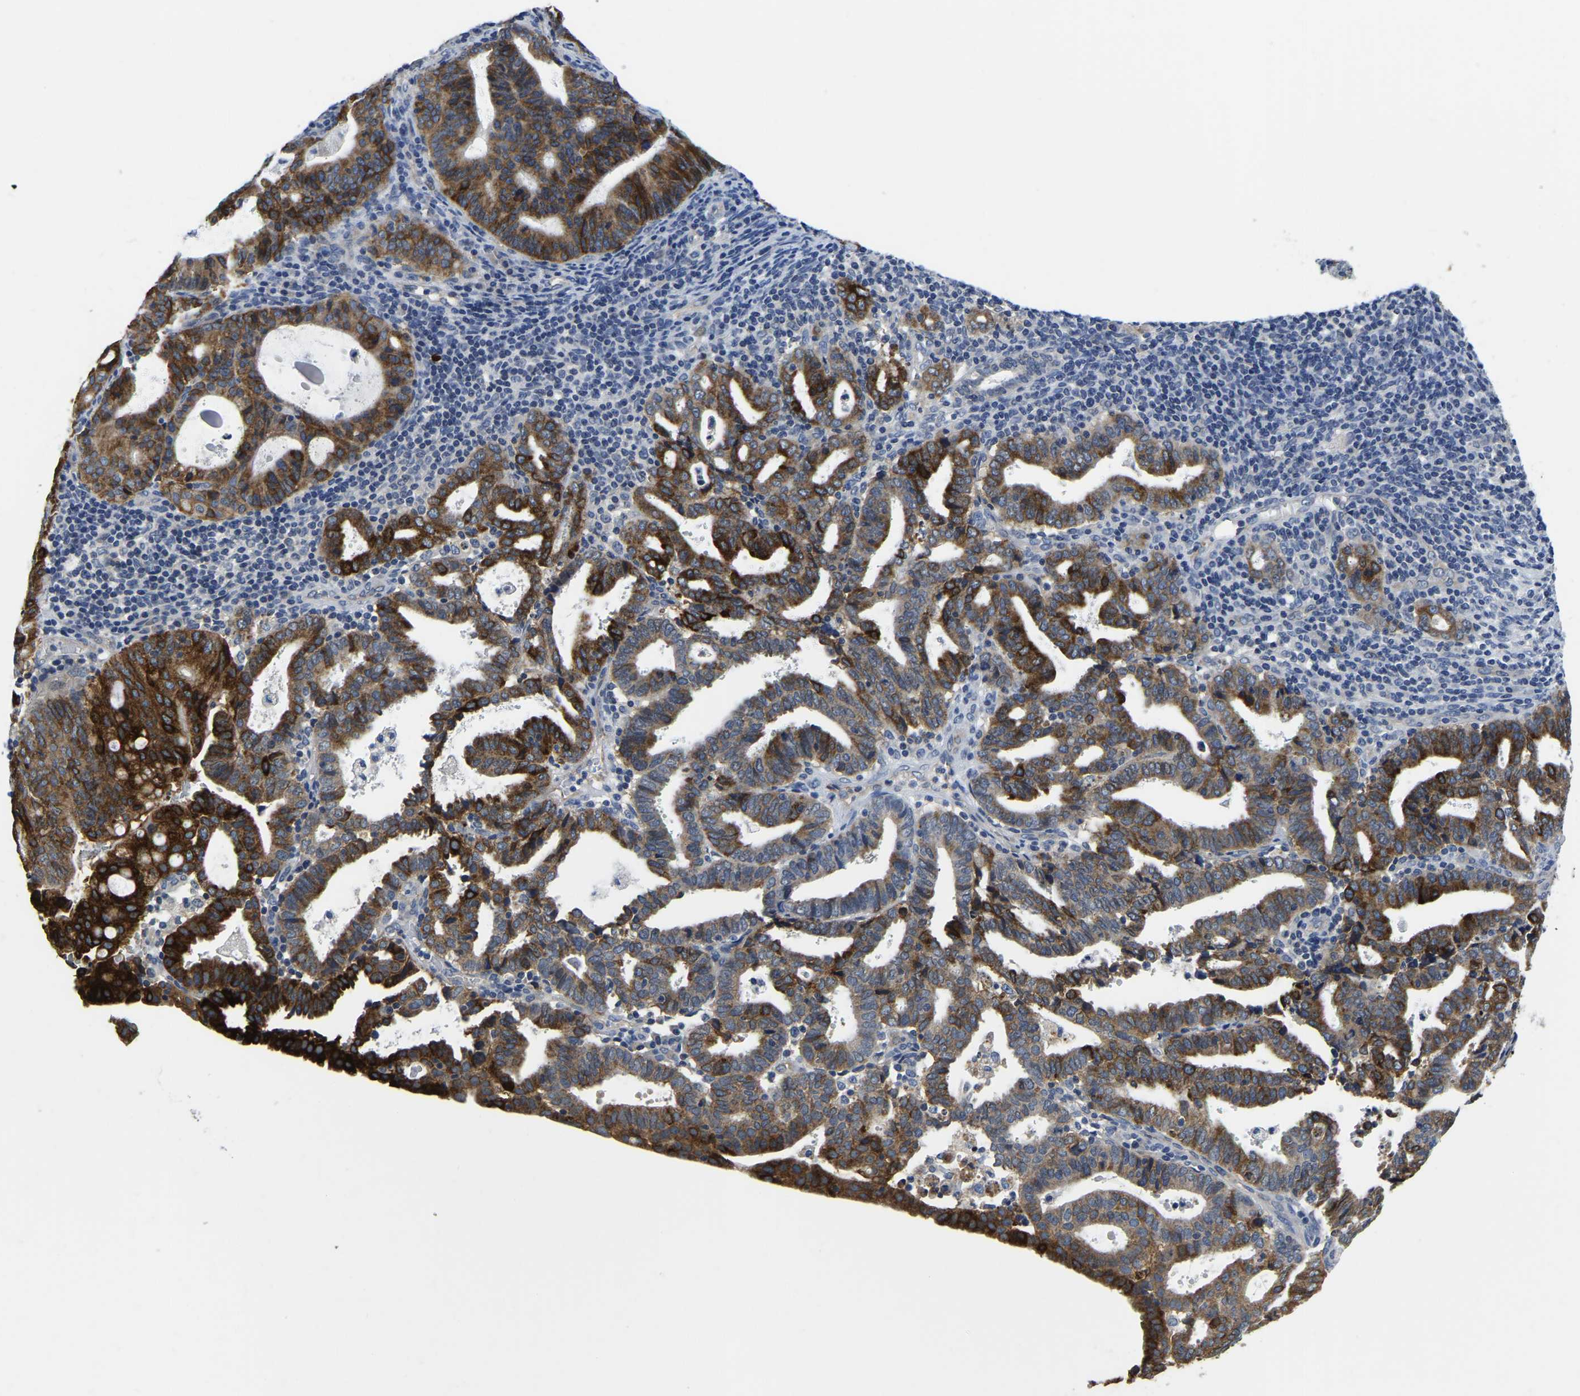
{"staining": {"intensity": "strong", "quantity": ">75%", "location": "cytoplasmic/membranous"}, "tissue": "endometrial cancer", "cell_type": "Tumor cells", "image_type": "cancer", "snomed": [{"axis": "morphology", "description": "Adenocarcinoma, NOS"}, {"axis": "topography", "description": "Uterus"}], "caption": "Adenocarcinoma (endometrial) stained with a brown dye reveals strong cytoplasmic/membranous positive expression in approximately >75% of tumor cells.", "gene": "ITGA2", "patient": {"sex": "female", "age": 83}}